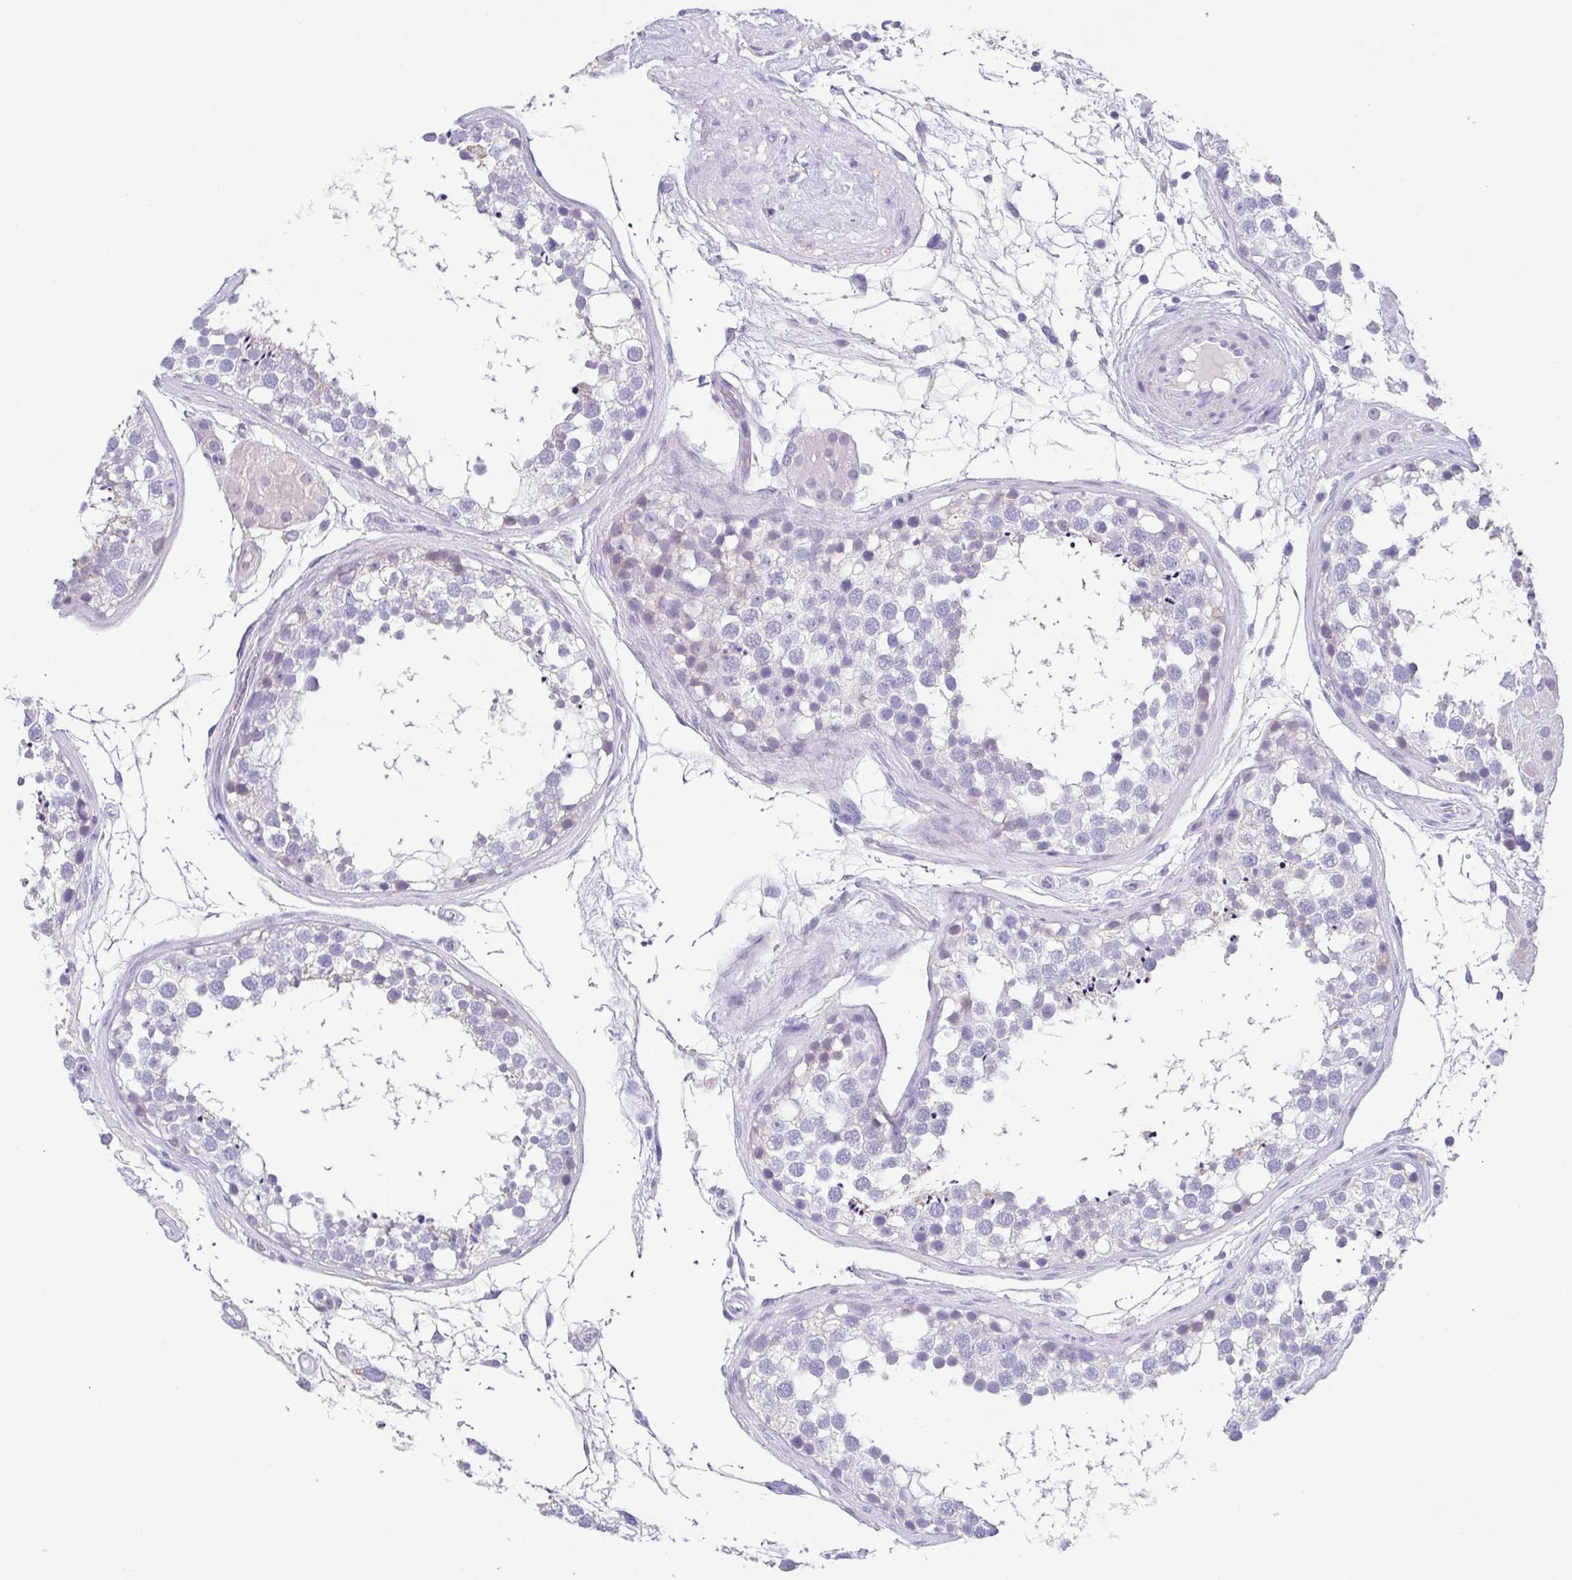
{"staining": {"intensity": "negative", "quantity": "none", "location": "none"}, "tissue": "testis", "cell_type": "Cells in seminiferous ducts", "image_type": "normal", "snomed": [{"axis": "morphology", "description": "Normal tissue, NOS"}, {"axis": "morphology", "description": "Seminoma, NOS"}, {"axis": "topography", "description": "Testis"}], "caption": "This photomicrograph is of unremarkable testis stained with immunohistochemistry (IHC) to label a protein in brown with the nuclei are counter-stained blue. There is no positivity in cells in seminiferous ducts.", "gene": "HAPLN2", "patient": {"sex": "male", "age": 65}}